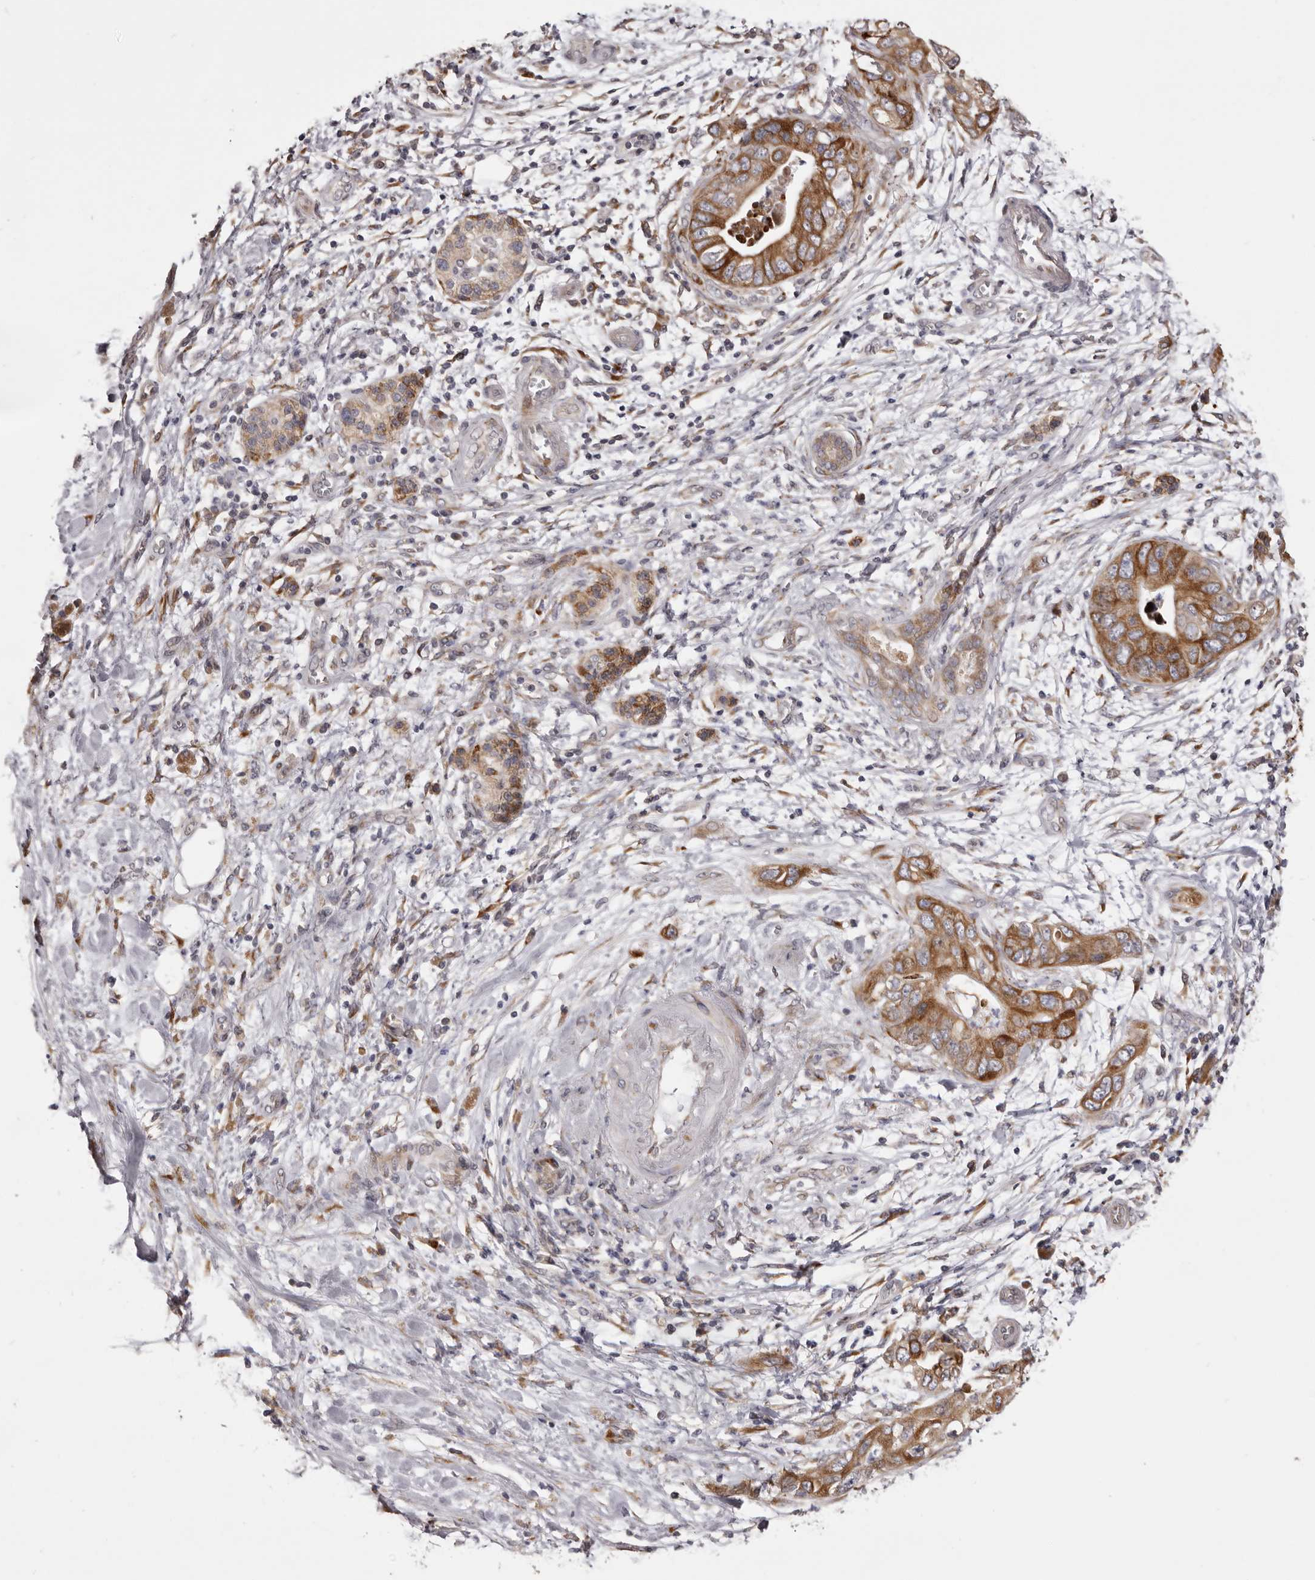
{"staining": {"intensity": "moderate", "quantity": ">75%", "location": "cytoplasmic/membranous"}, "tissue": "pancreatic cancer", "cell_type": "Tumor cells", "image_type": "cancer", "snomed": [{"axis": "morphology", "description": "Adenocarcinoma, NOS"}, {"axis": "topography", "description": "Pancreas"}], "caption": "This image shows pancreatic cancer stained with IHC to label a protein in brown. The cytoplasmic/membranous of tumor cells show moderate positivity for the protein. Nuclei are counter-stained blue.", "gene": "PIGX", "patient": {"sex": "female", "age": 78}}